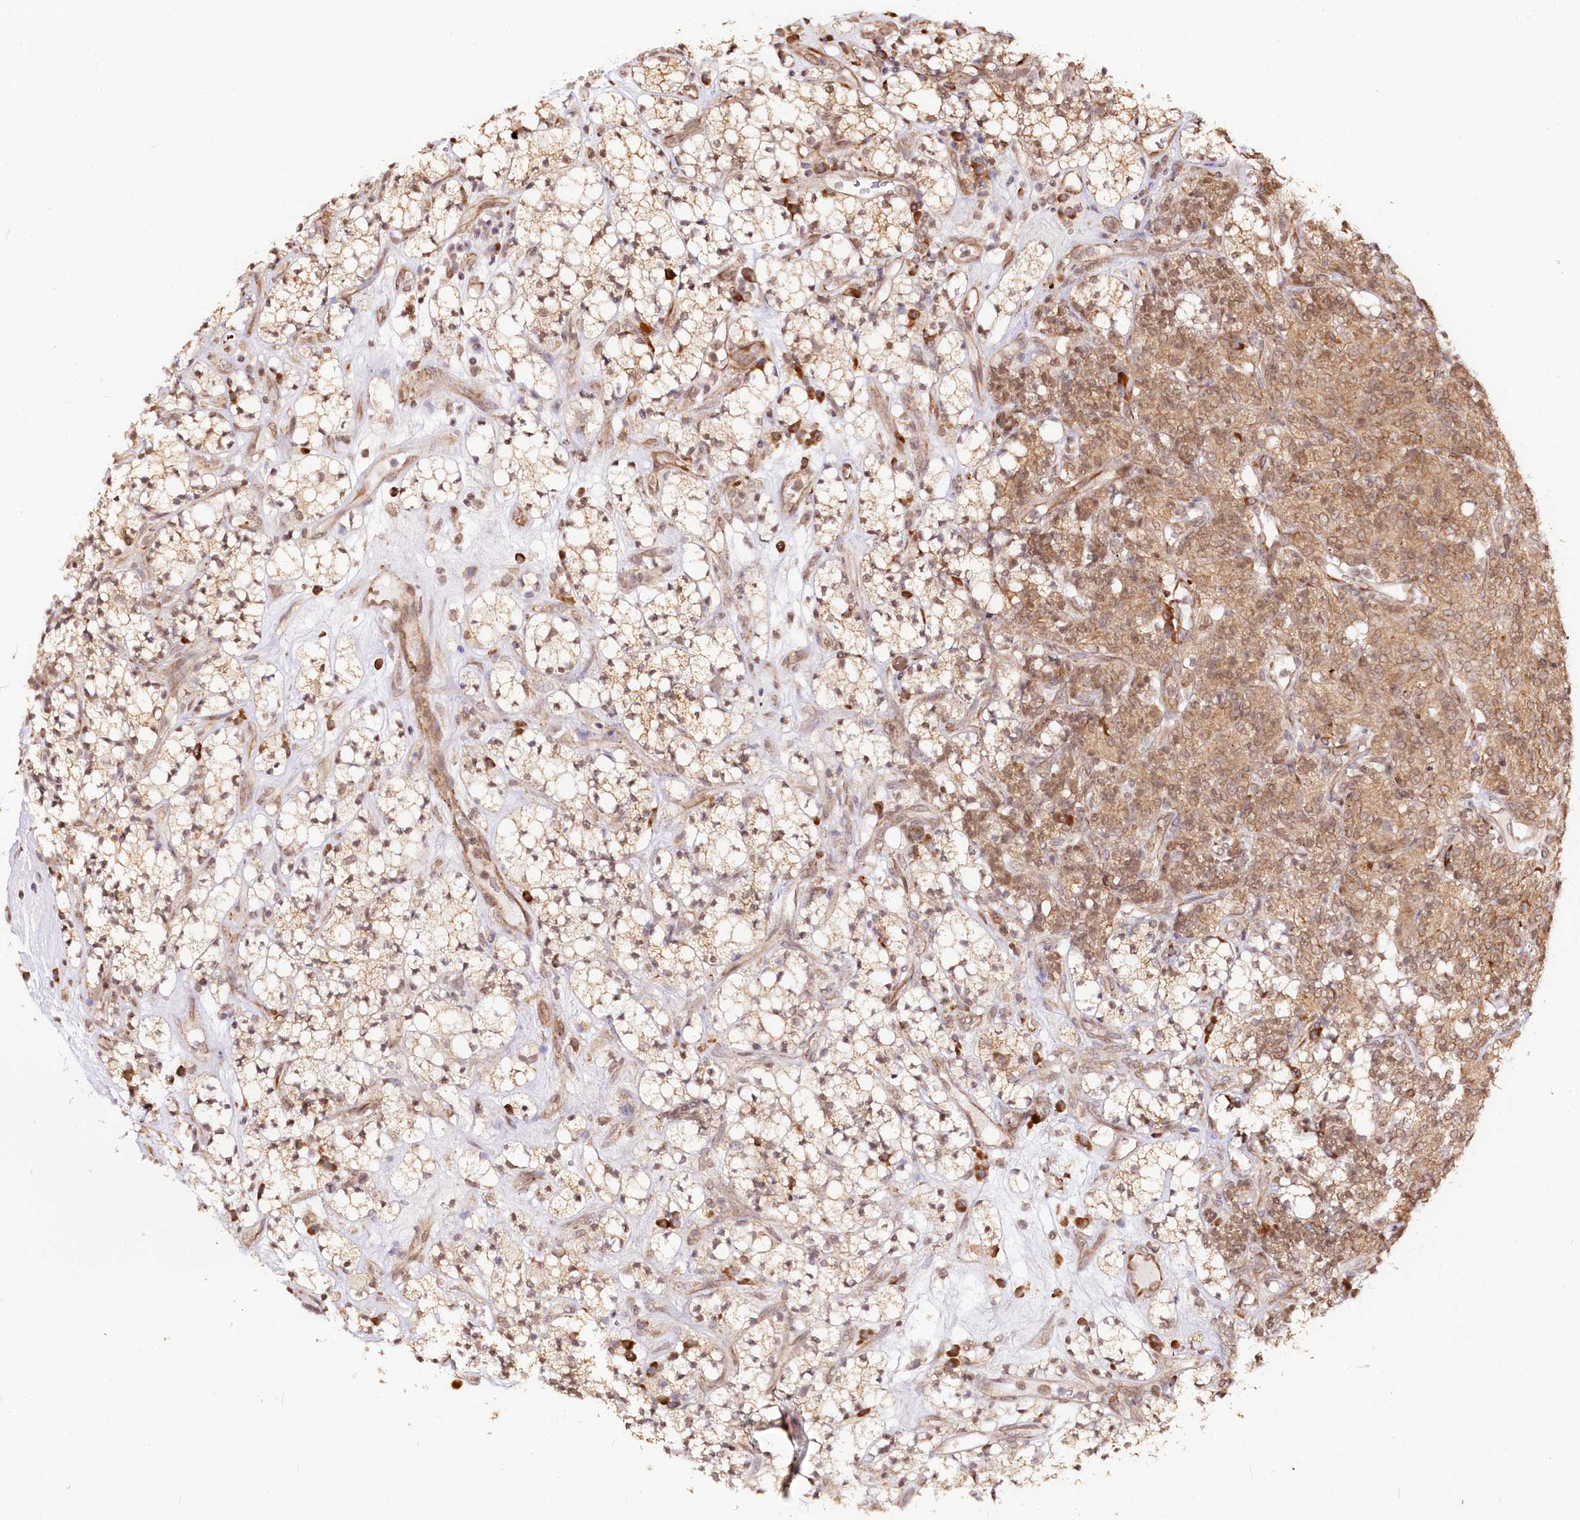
{"staining": {"intensity": "moderate", "quantity": ">75%", "location": "cytoplasmic/membranous,nuclear"}, "tissue": "renal cancer", "cell_type": "Tumor cells", "image_type": "cancer", "snomed": [{"axis": "morphology", "description": "Adenocarcinoma, NOS"}, {"axis": "topography", "description": "Kidney"}], "caption": "An image of human renal adenocarcinoma stained for a protein reveals moderate cytoplasmic/membranous and nuclear brown staining in tumor cells.", "gene": "ENSG00000144785", "patient": {"sex": "male", "age": 77}}